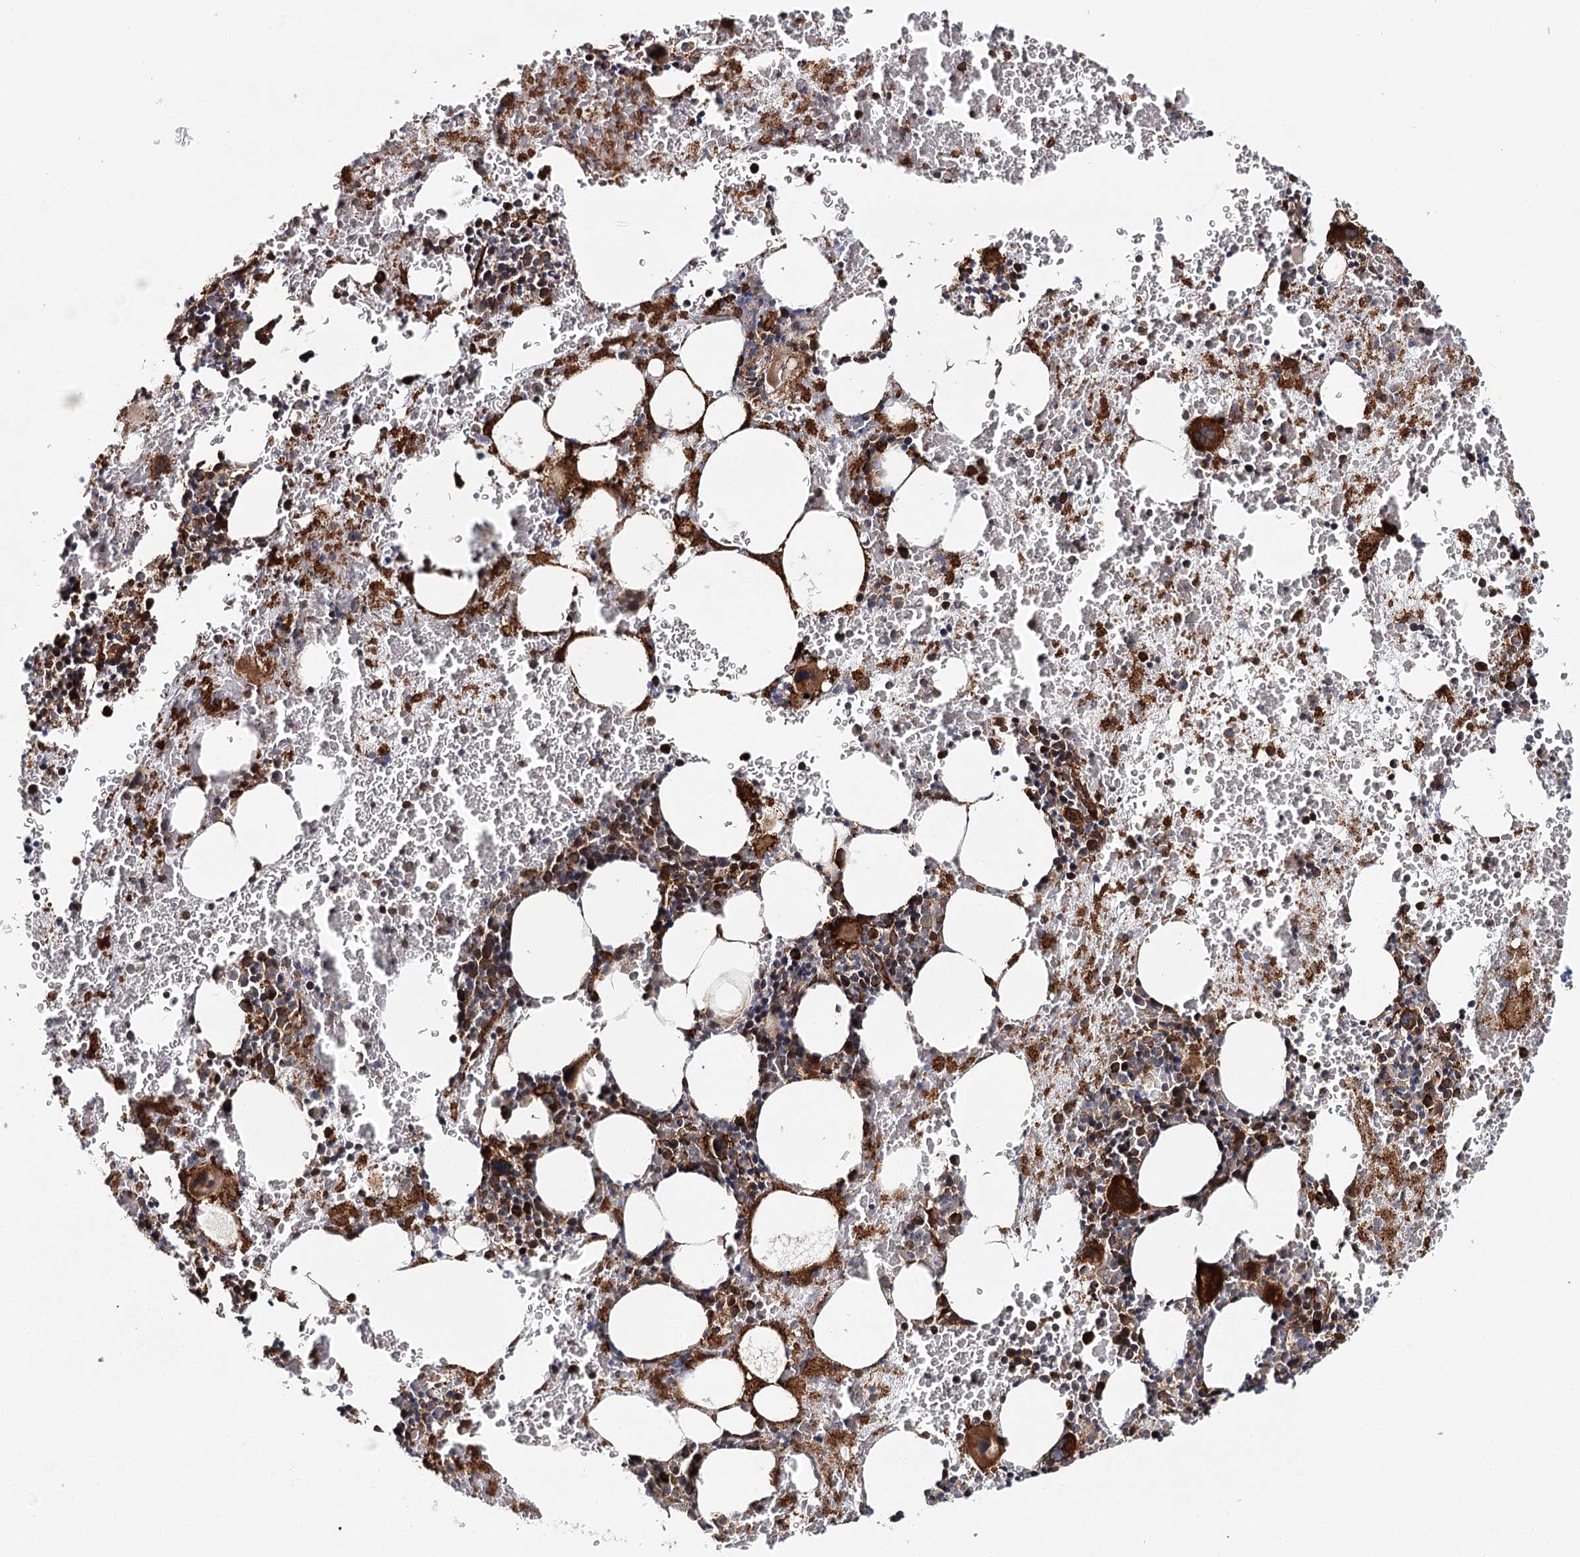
{"staining": {"intensity": "strong", "quantity": "25%-75%", "location": "cytoplasmic/membranous"}, "tissue": "bone marrow", "cell_type": "Hematopoietic cells", "image_type": "normal", "snomed": [{"axis": "morphology", "description": "Normal tissue, NOS"}, {"axis": "topography", "description": "Bone marrow"}], "caption": "Immunohistochemistry (IHC) staining of benign bone marrow, which exhibits high levels of strong cytoplasmic/membranous positivity in about 25%-75% of hematopoietic cells indicating strong cytoplasmic/membranous protein expression. The staining was performed using DAB (brown) for protein detection and nuclei were counterstained in hematoxylin (blue).", "gene": "MKNK1", "patient": {"sex": "male", "age": 36}}